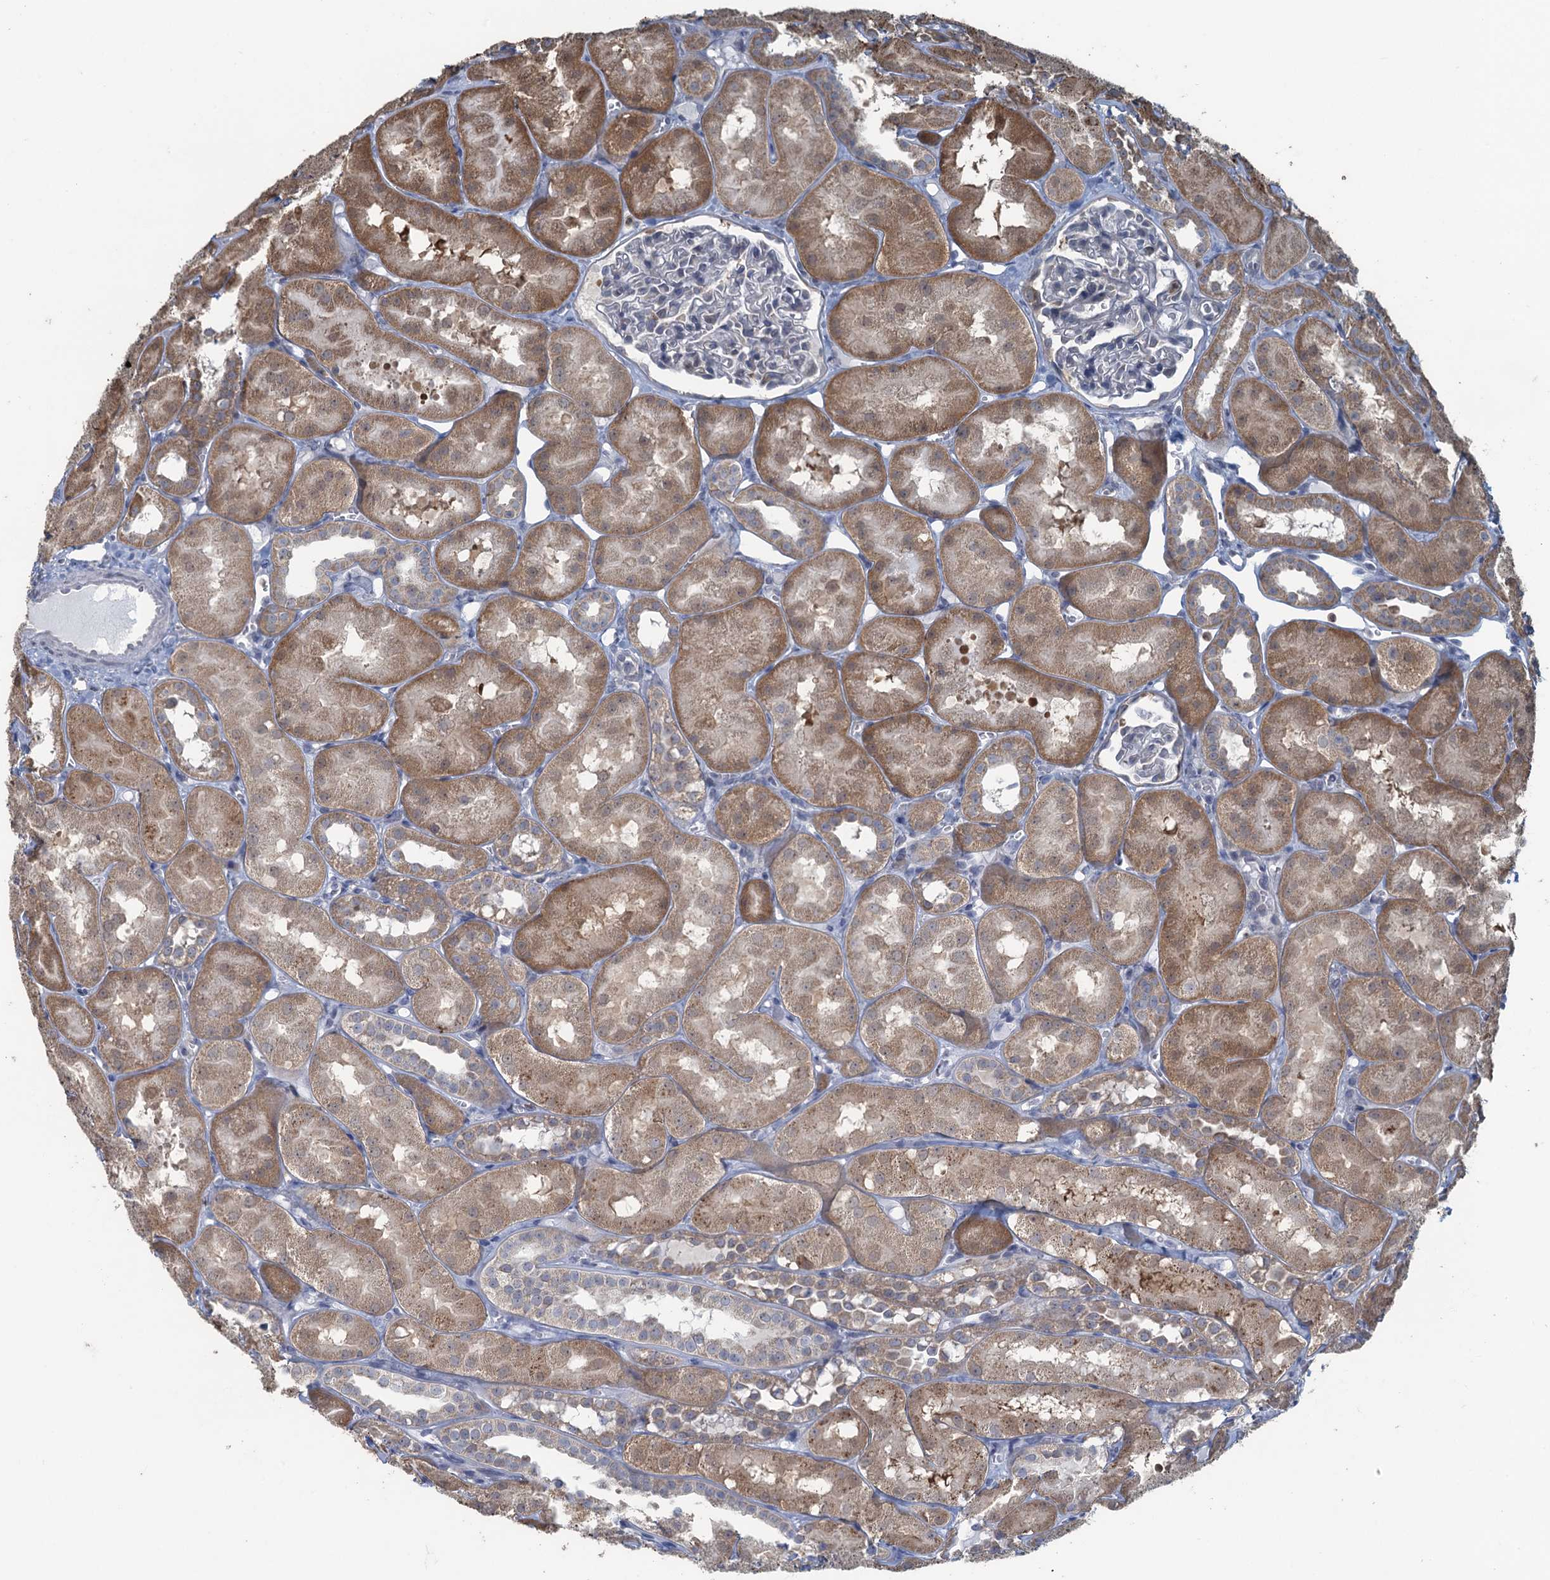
{"staining": {"intensity": "negative", "quantity": "none", "location": "none"}, "tissue": "kidney", "cell_type": "Cells in glomeruli", "image_type": "normal", "snomed": [{"axis": "morphology", "description": "Normal tissue, NOS"}, {"axis": "topography", "description": "Kidney"}, {"axis": "topography", "description": "Urinary bladder"}], "caption": "This micrograph is of benign kidney stained with IHC to label a protein in brown with the nuclei are counter-stained blue. There is no positivity in cells in glomeruli. The staining was performed using DAB to visualize the protein expression in brown, while the nuclei were stained in blue with hematoxylin (Magnification: 20x).", "gene": "TEX35", "patient": {"sex": "male", "age": 16}}